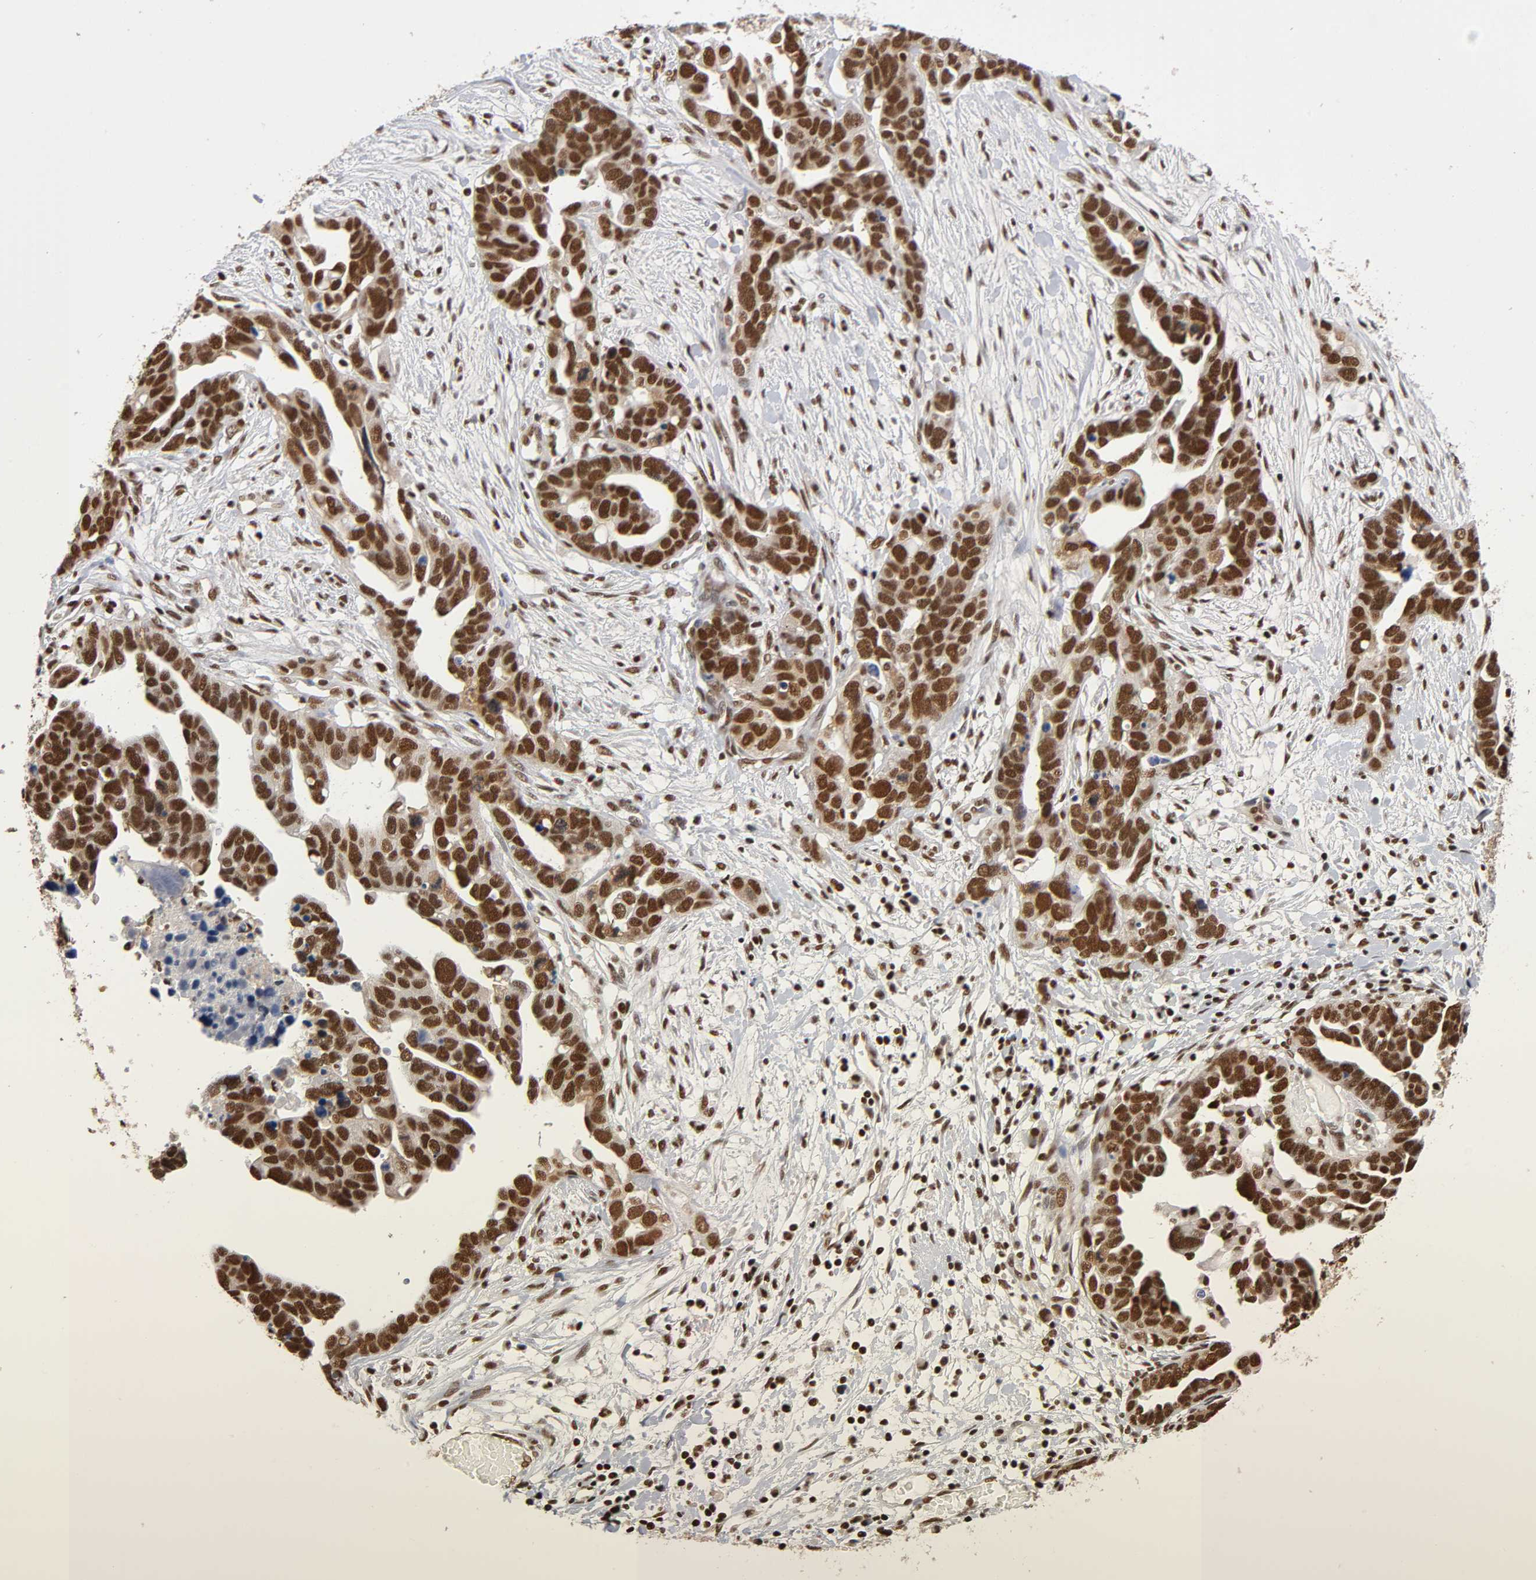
{"staining": {"intensity": "strong", "quantity": ">75%", "location": "nuclear"}, "tissue": "ovarian cancer", "cell_type": "Tumor cells", "image_type": "cancer", "snomed": [{"axis": "morphology", "description": "Cystadenocarcinoma, serous, NOS"}, {"axis": "topography", "description": "Ovary"}], "caption": "DAB (3,3'-diaminobenzidine) immunohistochemical staining of ovarian serous cystadenocarcinoma displays strong nuclear protein expression in about >75% of tumor cells.", "gene": "ILKAP", "patient": {"sex": "female", "age": 54}}